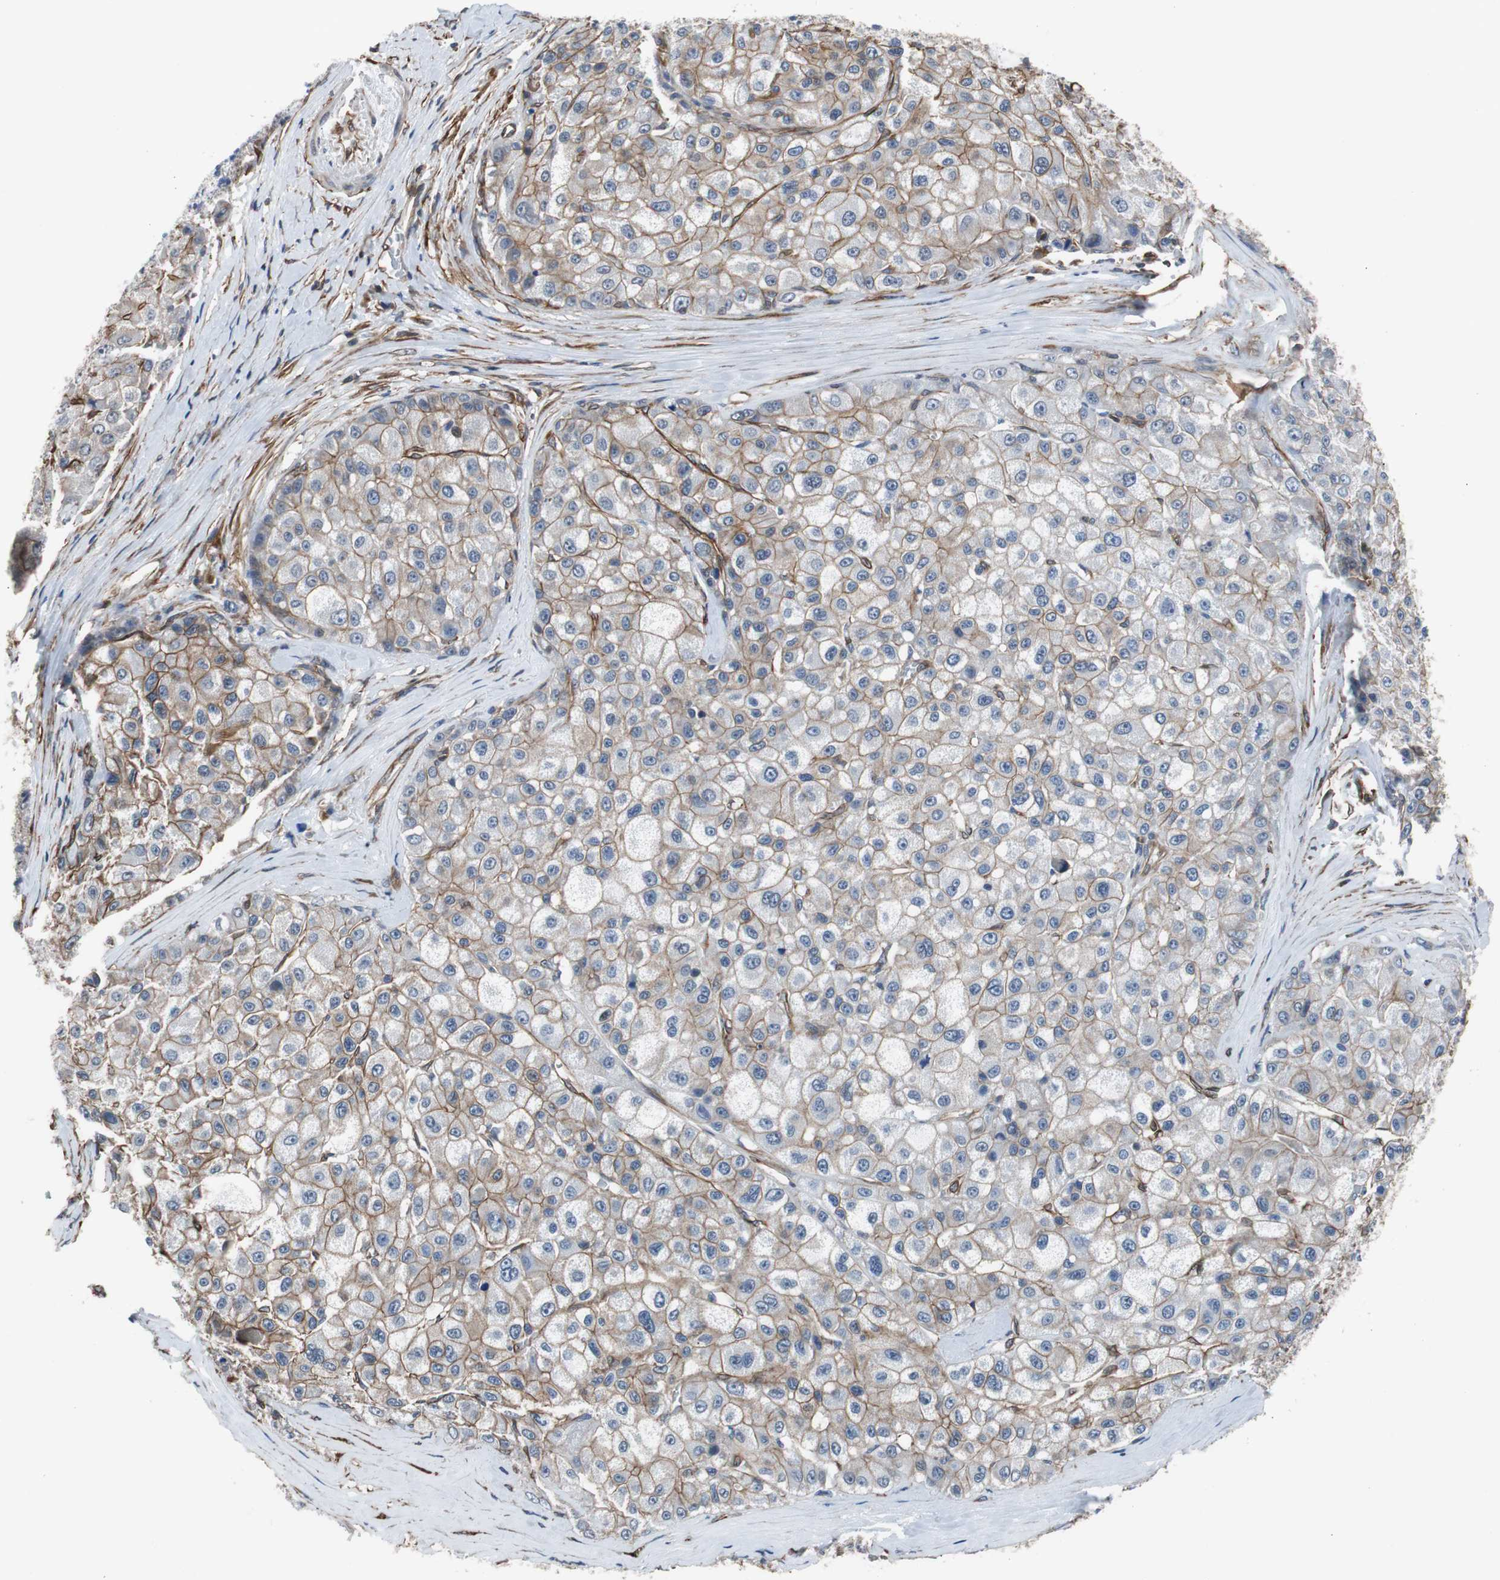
{"staining": {"intensity": "moderate", "quantity": ">75%", "location": "cytoplasmic/membranous"}, "tissue": "liver cancer", "cell_type": "Tumor cells", "image_type": "cancer", "snomed": [{"axis": "morphology", "description": "Carcinoma, Hepatocellular, NOS"}, {"axis": "topography", "description": "Liver"}], "caption": "Liver cancer (hepatocellular carcinoma) stained with a protein marker exhibits moderate staining in tumor cells.", "gene": "KIF3B", "patient": {"sex": "male", "age": 80}}